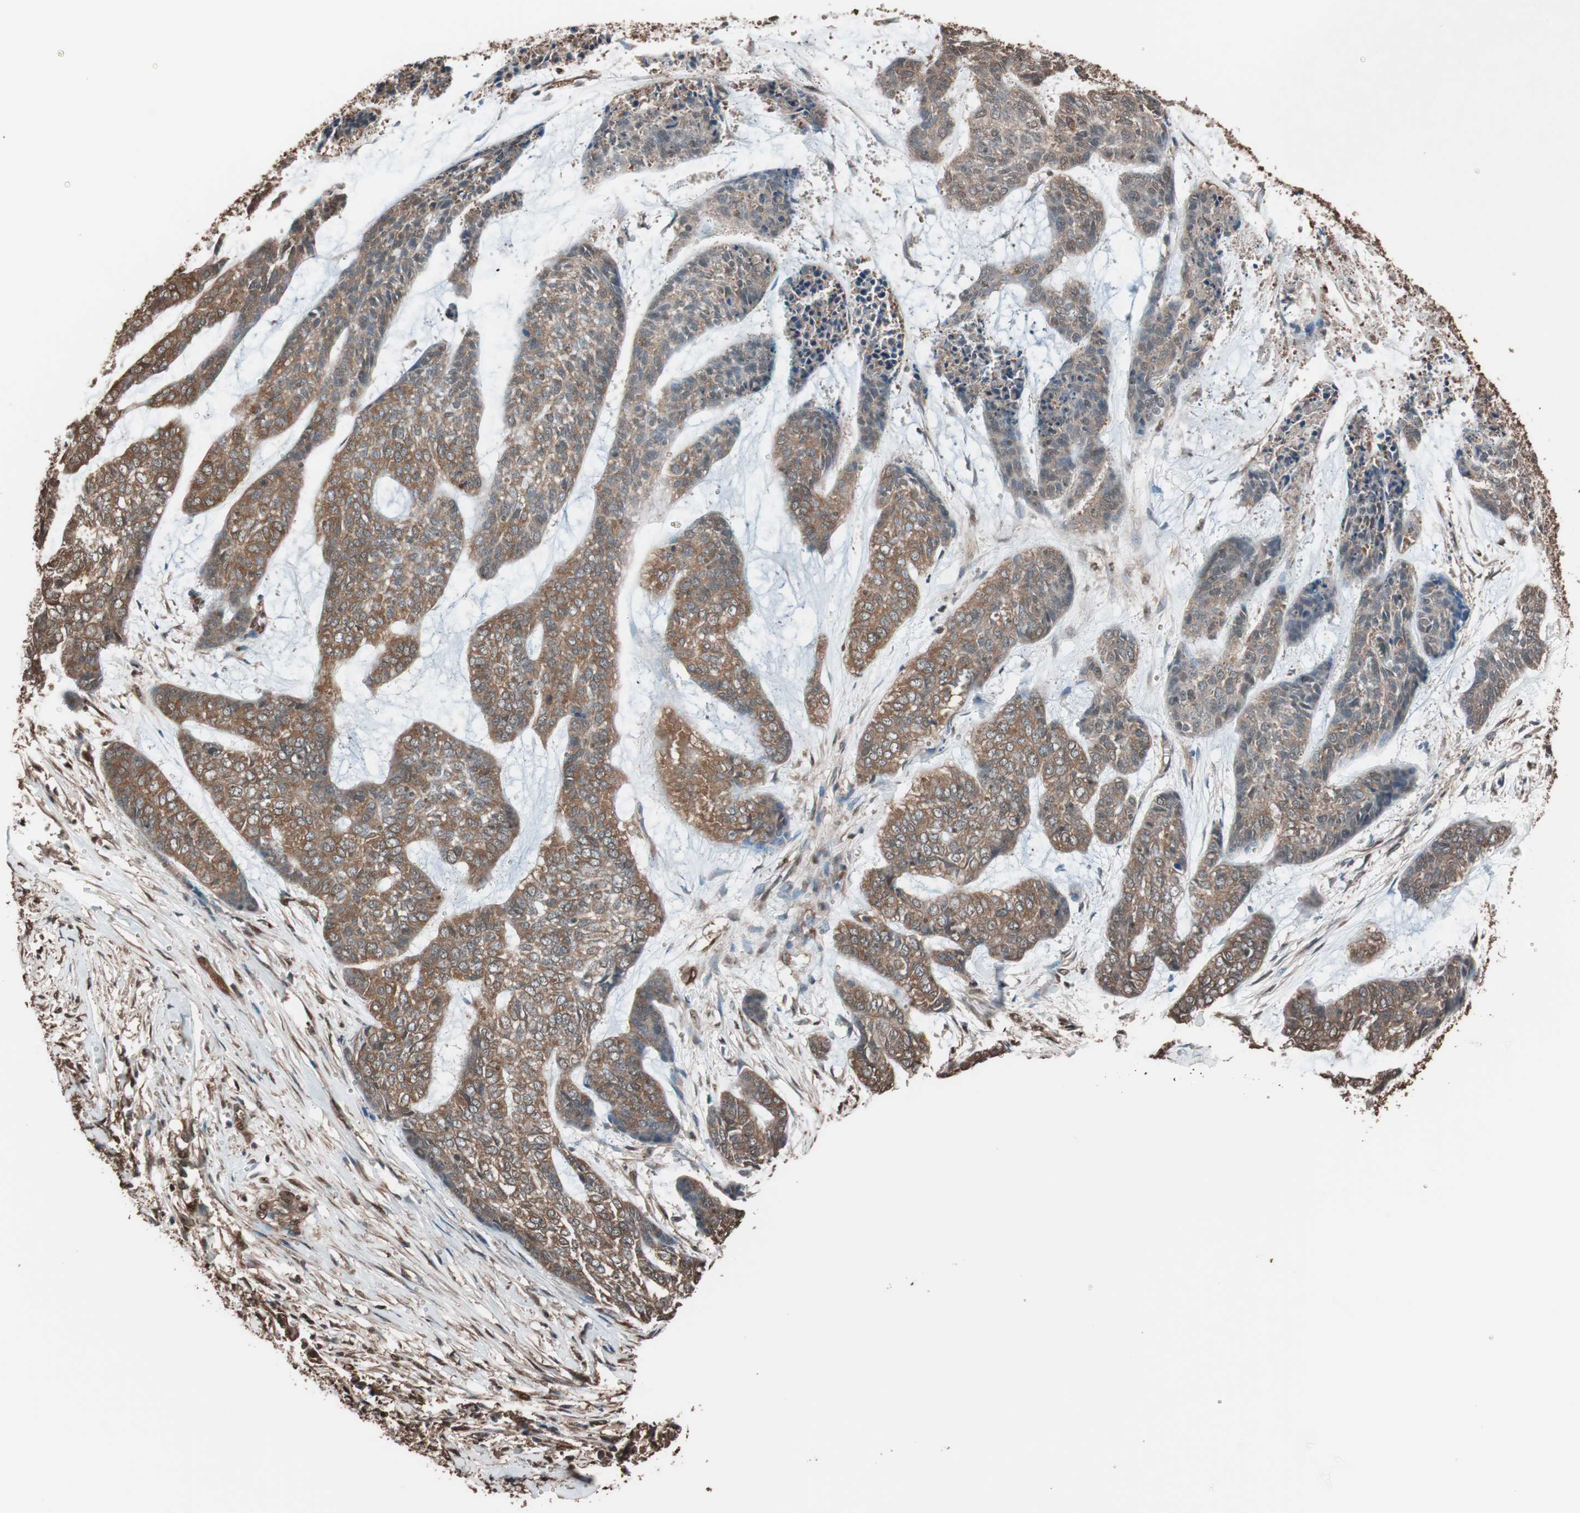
{"staining": {"intensity": "strong", "quantity": ">75%", "location": "cytoplasmic/membranous"}, "tissue": "skin cancer", "cell_type": "Tumor cells", "image_type": "cancer", "snomed": [{"axis": "morphology", "description": "Basal cell carcinoma"}, {"axis": "topography", "description": "Skin"}], "caption": "IHC histopathology image of basal cell carcinoma (skin) stained for a protein (brown), which displays high levels of strong cytoplasmic/membranous staining in about >75% of tumor cells.", "gene": "CALM2", "patient": {"sex": "female", "age": 64}}